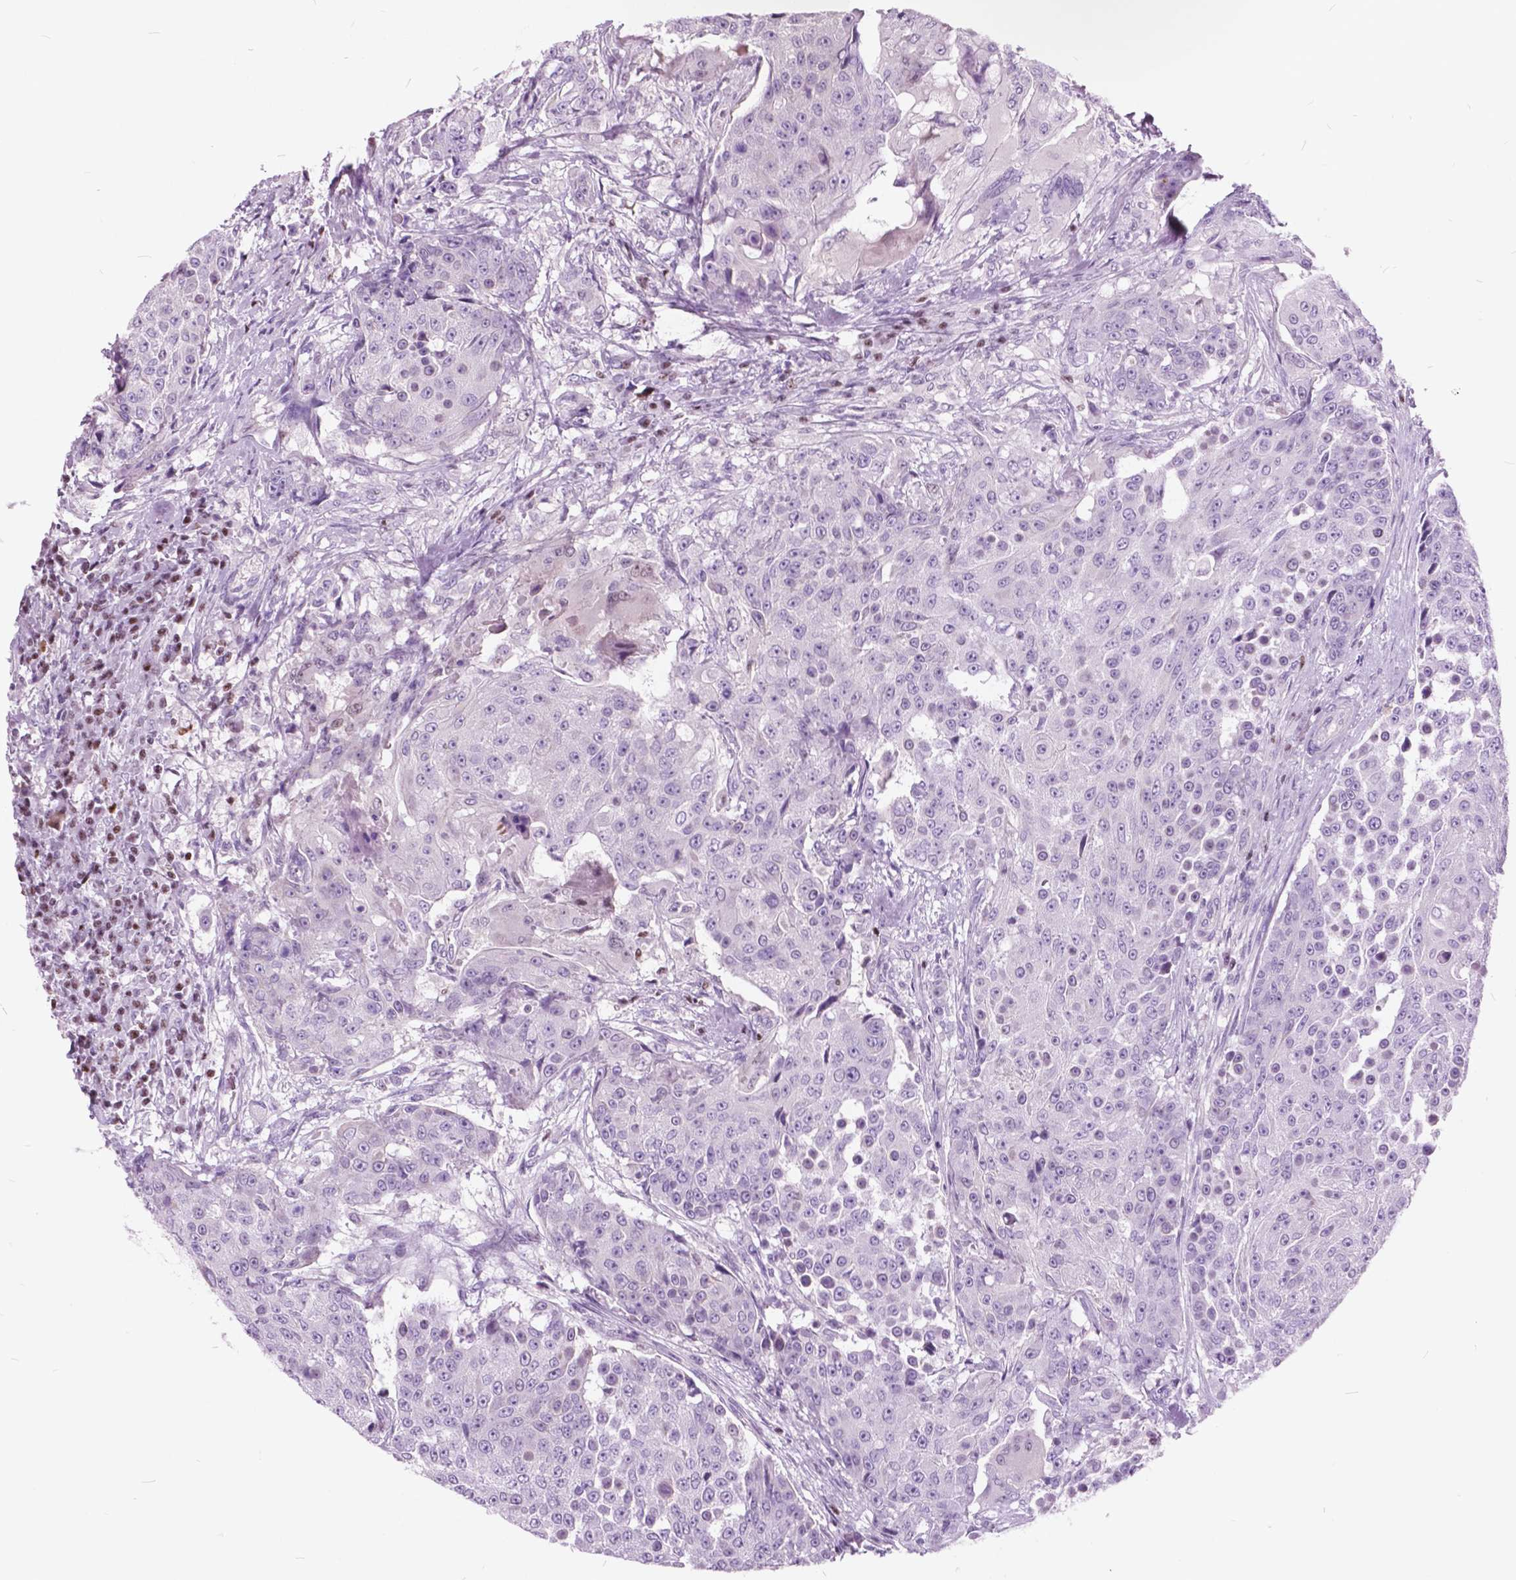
{"staining": {"intensity": "negative", "quantity": "none", "location": "none"}, "tissue": "urothelial cancer", "cell_type": "Tumor cells", "image_type": "cancer", "snomed": [{"axis": "morphology", "description": "Urothelial carcinoma, High grade"}, {"axis": "topography", "description": "Urinary bladder"}], "caption": "This is an immunohistochemistry (IHC) image of high-grade urothelial carcinoma. There is no expression in tumor cells.", "gene": "SP140", "patient": {"sex": "female", "age": 63}}